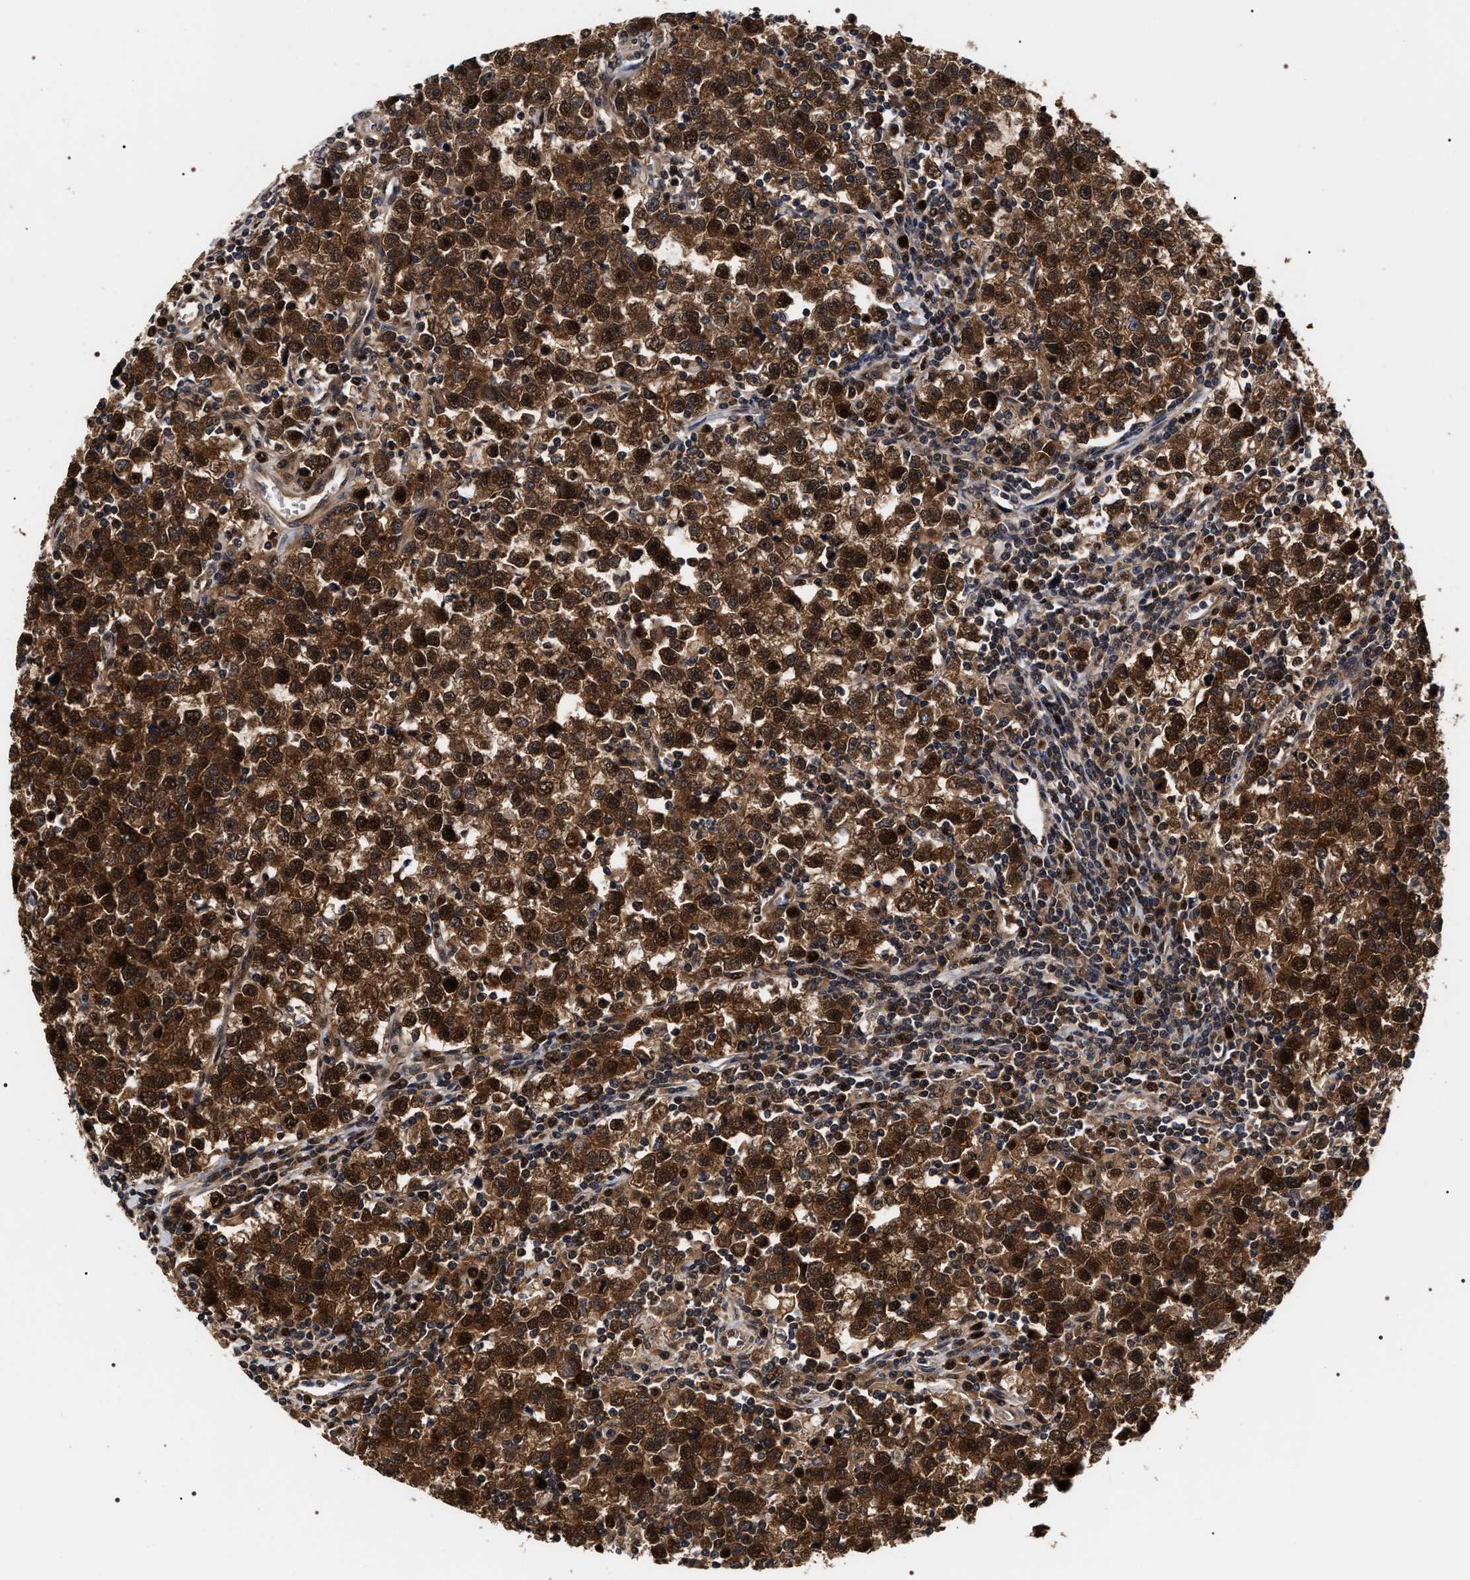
{"staining": {"intensity": "strong", "quantity": ">75%", "location": "cytoplasmic/membranous,nuclear"}, "tissue": "testis cancer", "cell_type": "Tumor cells", "image_type": "cancer", "snomed": [{"axis": "morphology", "description": "Seminoma, NOS"}, {"axis": "topography", "description": "Testis"}], "caption": "The immunohistochemical stain highlights strong cytoplasmic/membranous and nuclear positivity in tumor cells of seminoma (testis) tissue. (Brightfield microscopy of DAB IHC at high magnification).", "gene": "BAG6", "patient": {"sex": "male", "age": 43}}